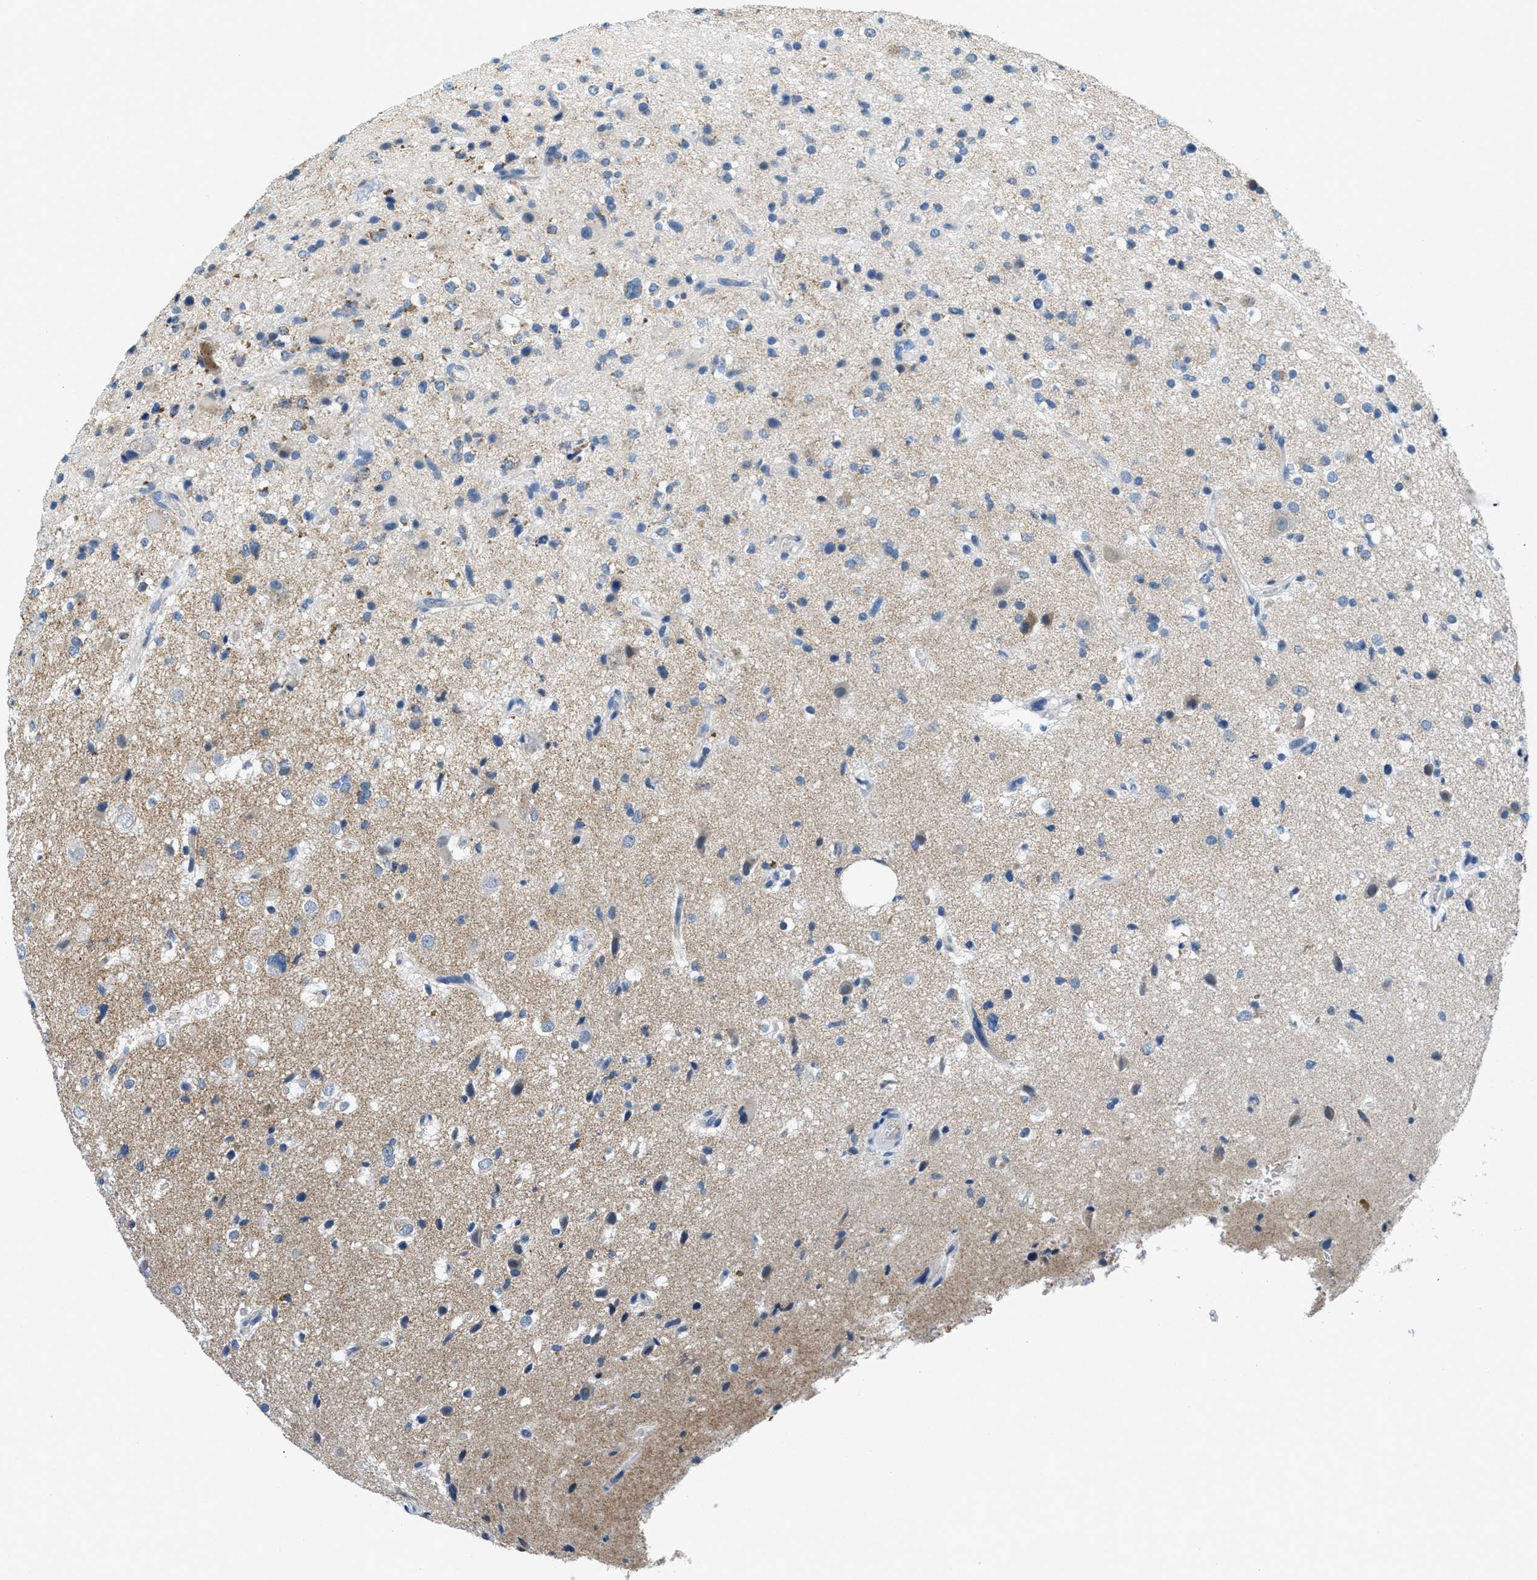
{"staining": {"intensity": "moderate", "quantity": "<25%", "location": "cytoplasmic/membranous"}, "tissue": "glioma", "cell_type": "Tumor cells", "image_type": "cancer", "snomed": [{"axis": "morphology", "description": "Glioma, malignant, High grade"}, {"axis": "topography", "description": "Brain"}], "caption": "IHC staining of glioma, which demonstrates low levels of moderate cytoplasmic/membranous staining in about <25% of tumor cells indicating moderate cytoplasmic/membranous protein staining. The staining was performed using DAB (3,3'-diaminobenzidine) (brown) for protein detection and nuclei were counterstained in hematoxylin (blue).", "gene": "TOMM70", "patient": {"sex": "male", "age": 33}}